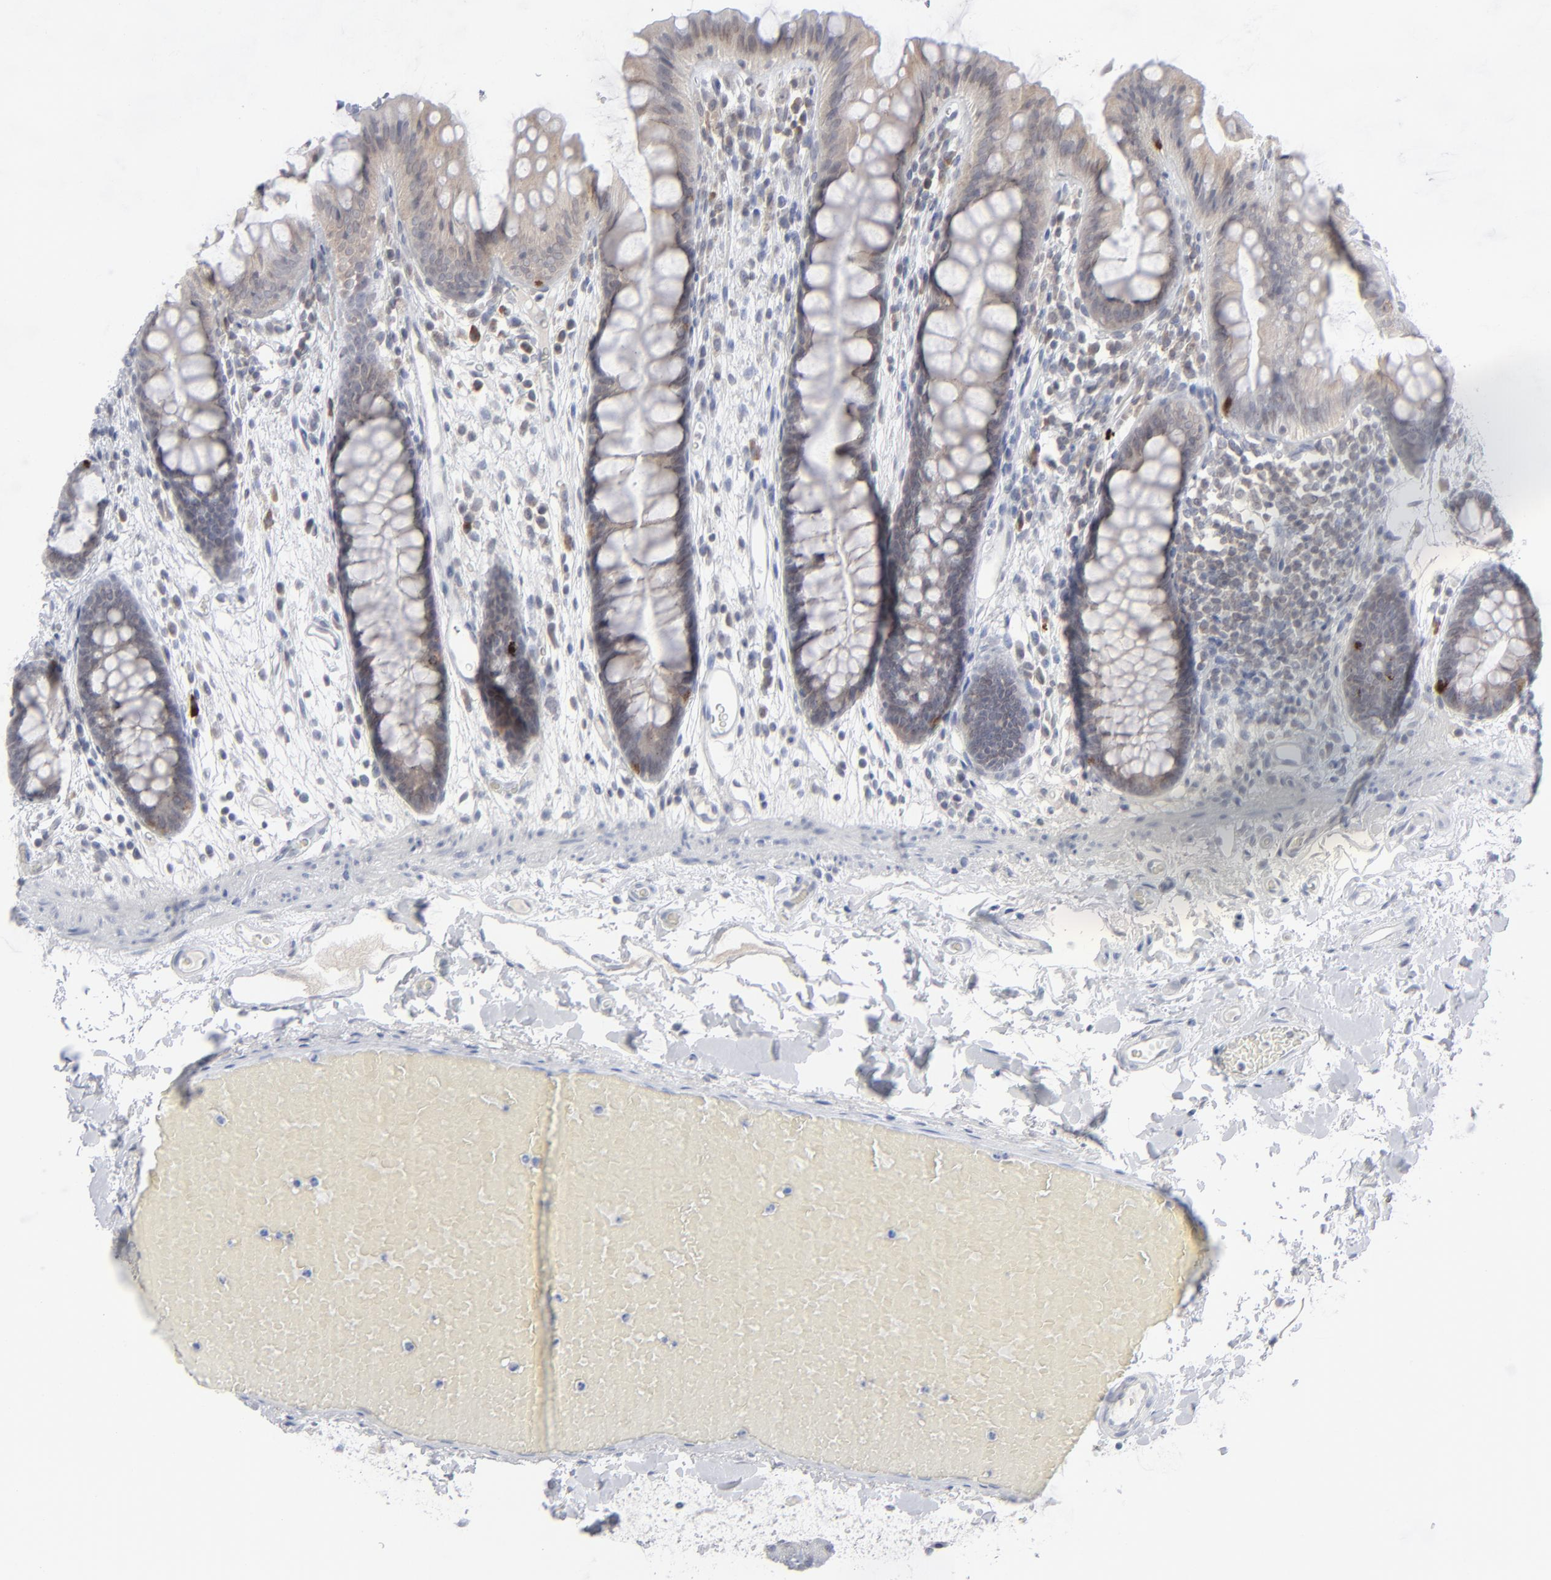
{"staining": {"intensity": "negative", "quantity": "none", "location": "none"}, "tissue": "colon", "cell_type": "Endothelial cells", "image_type": "normal", "snomed": [{"axis": "morphology", "description": "Normal tissue, NOS"}, {"axis": "topography", "description": "Smooth muscle"}, {"axis": "topography", "description": "Colon"}], "caption": "DAB (3,3'-diaminobenzidine) immunohistochemical staining of benign human colon displays no significant expression in endothelial cells. (DAB IHC, high magnification).", "gene": "NUP88", "patient": {"sex": "male", "age": 67}}